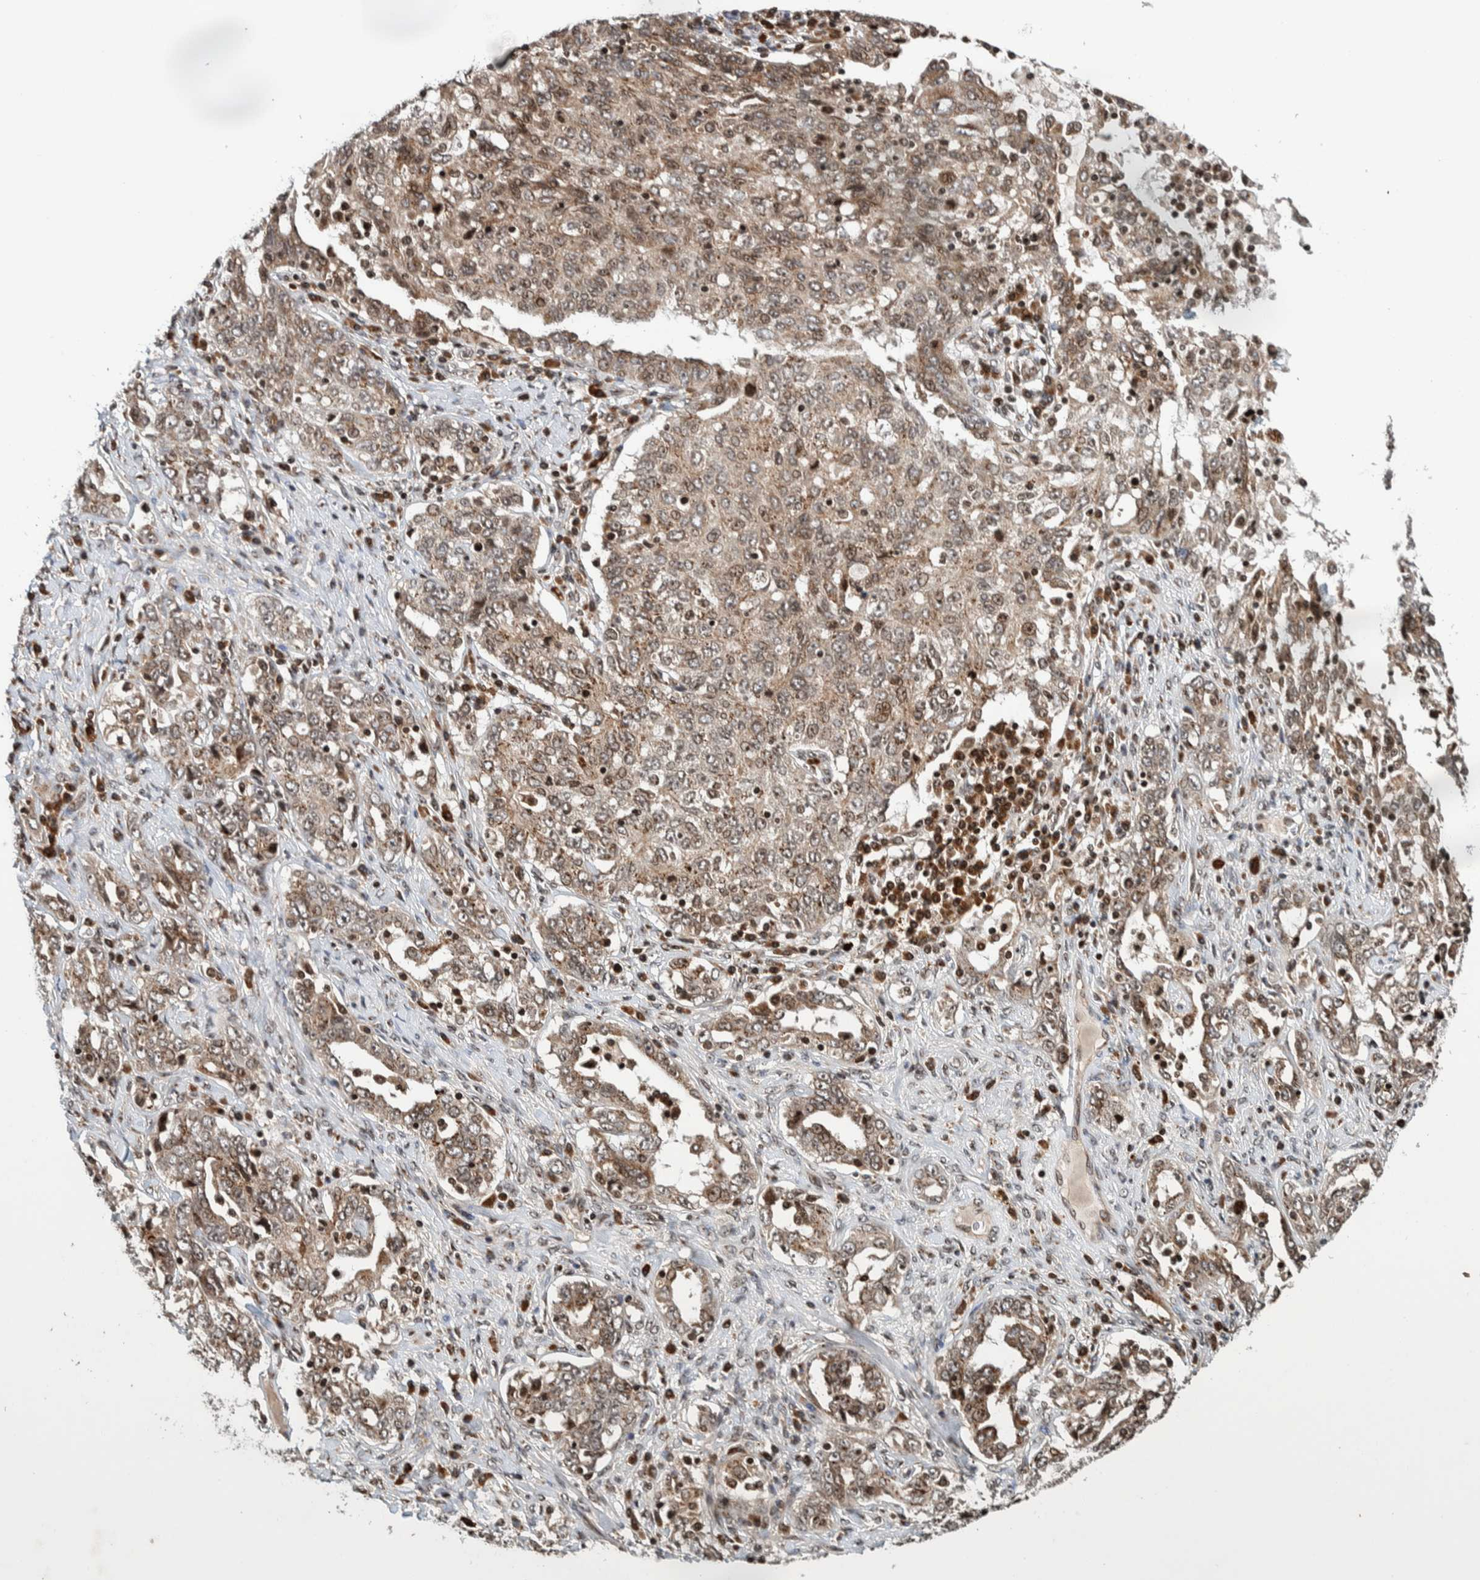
{"staining": {"intensity": "moderate", "quantity": ">75%", "location": "cytoplasmic/membranous"}, "tissue": "ovarian cancer", "cell_type": "Tumor cells", "image_type": "cancer", "snomed": [{"axis": "morphology", "description": "Carcinoma, endometroid"}, {"axis": "topography", "description": "Ovary"}], "caption": "Protein expression by immunohistochemistry (IHC) shows moderate cytoplasmic/membranous expression in about >75% of tumor cells in ovarian cancer. (DAB IHC, brown staining for protein, blue staining for nuclei).", "gene": "CCDC182", "patient": {"sex": "female", "age": 62}}